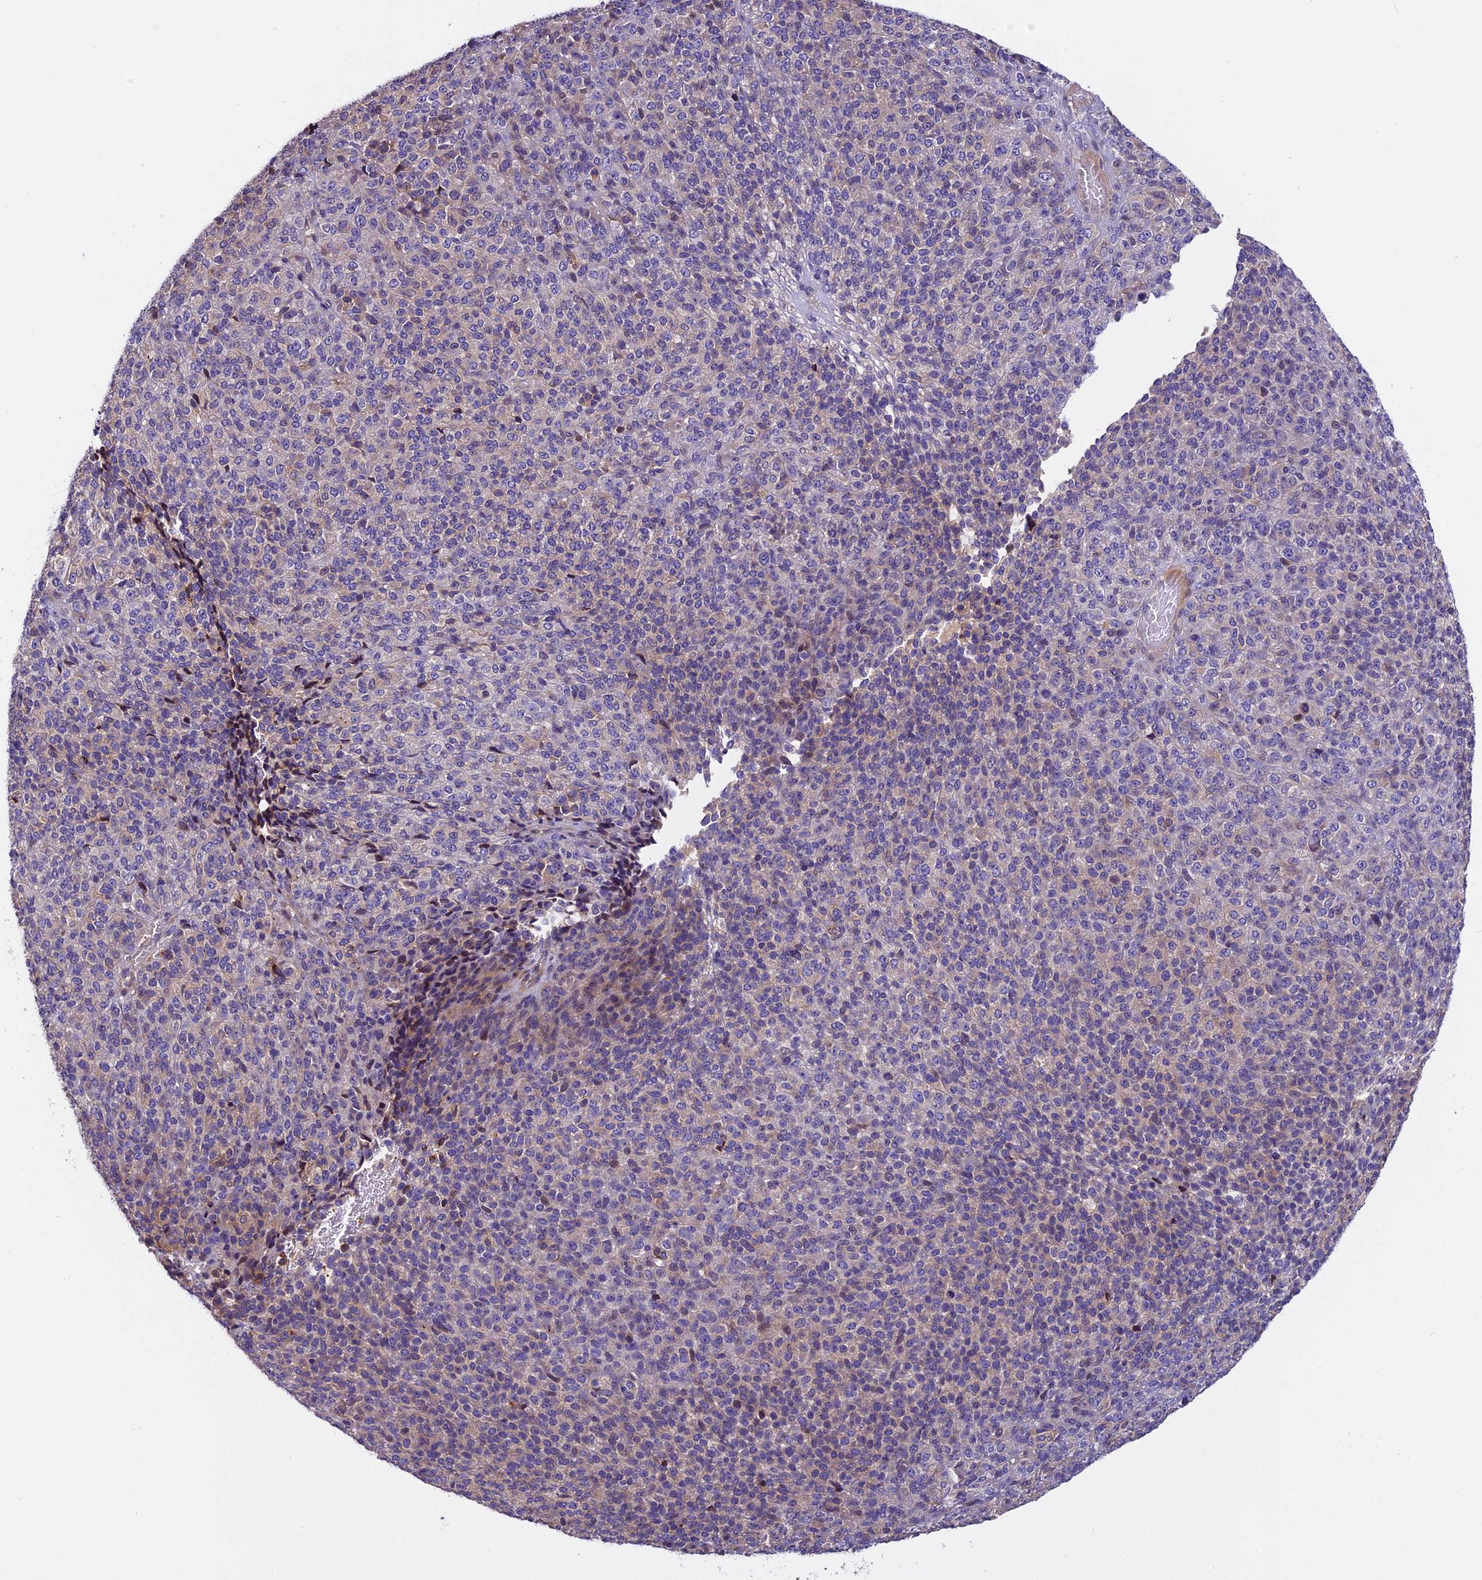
{"staining": {"intensity": "moderate", "quantity": "<25%", "location": "cytoplasmic/membranous"}, "tissue": "melanoma", "cell_type": "Tumor cells", "image_type": "cancer", "snomed": [{"axis": "morphology", "description": "Malignant melanoma, Metastatic site"}, {"axis": "topography", "description": "Brain"}], "caption": "The histopathology image shows staining of melanoma, revealing moderate cytoplasmic/membranous protein positivity (brown color) within tumor cells. The protein of interest is shown in brown color, while the nuclei are stained blue.", "gene": "FAM98C", "patient": {"sex": "female", "age": 56}}